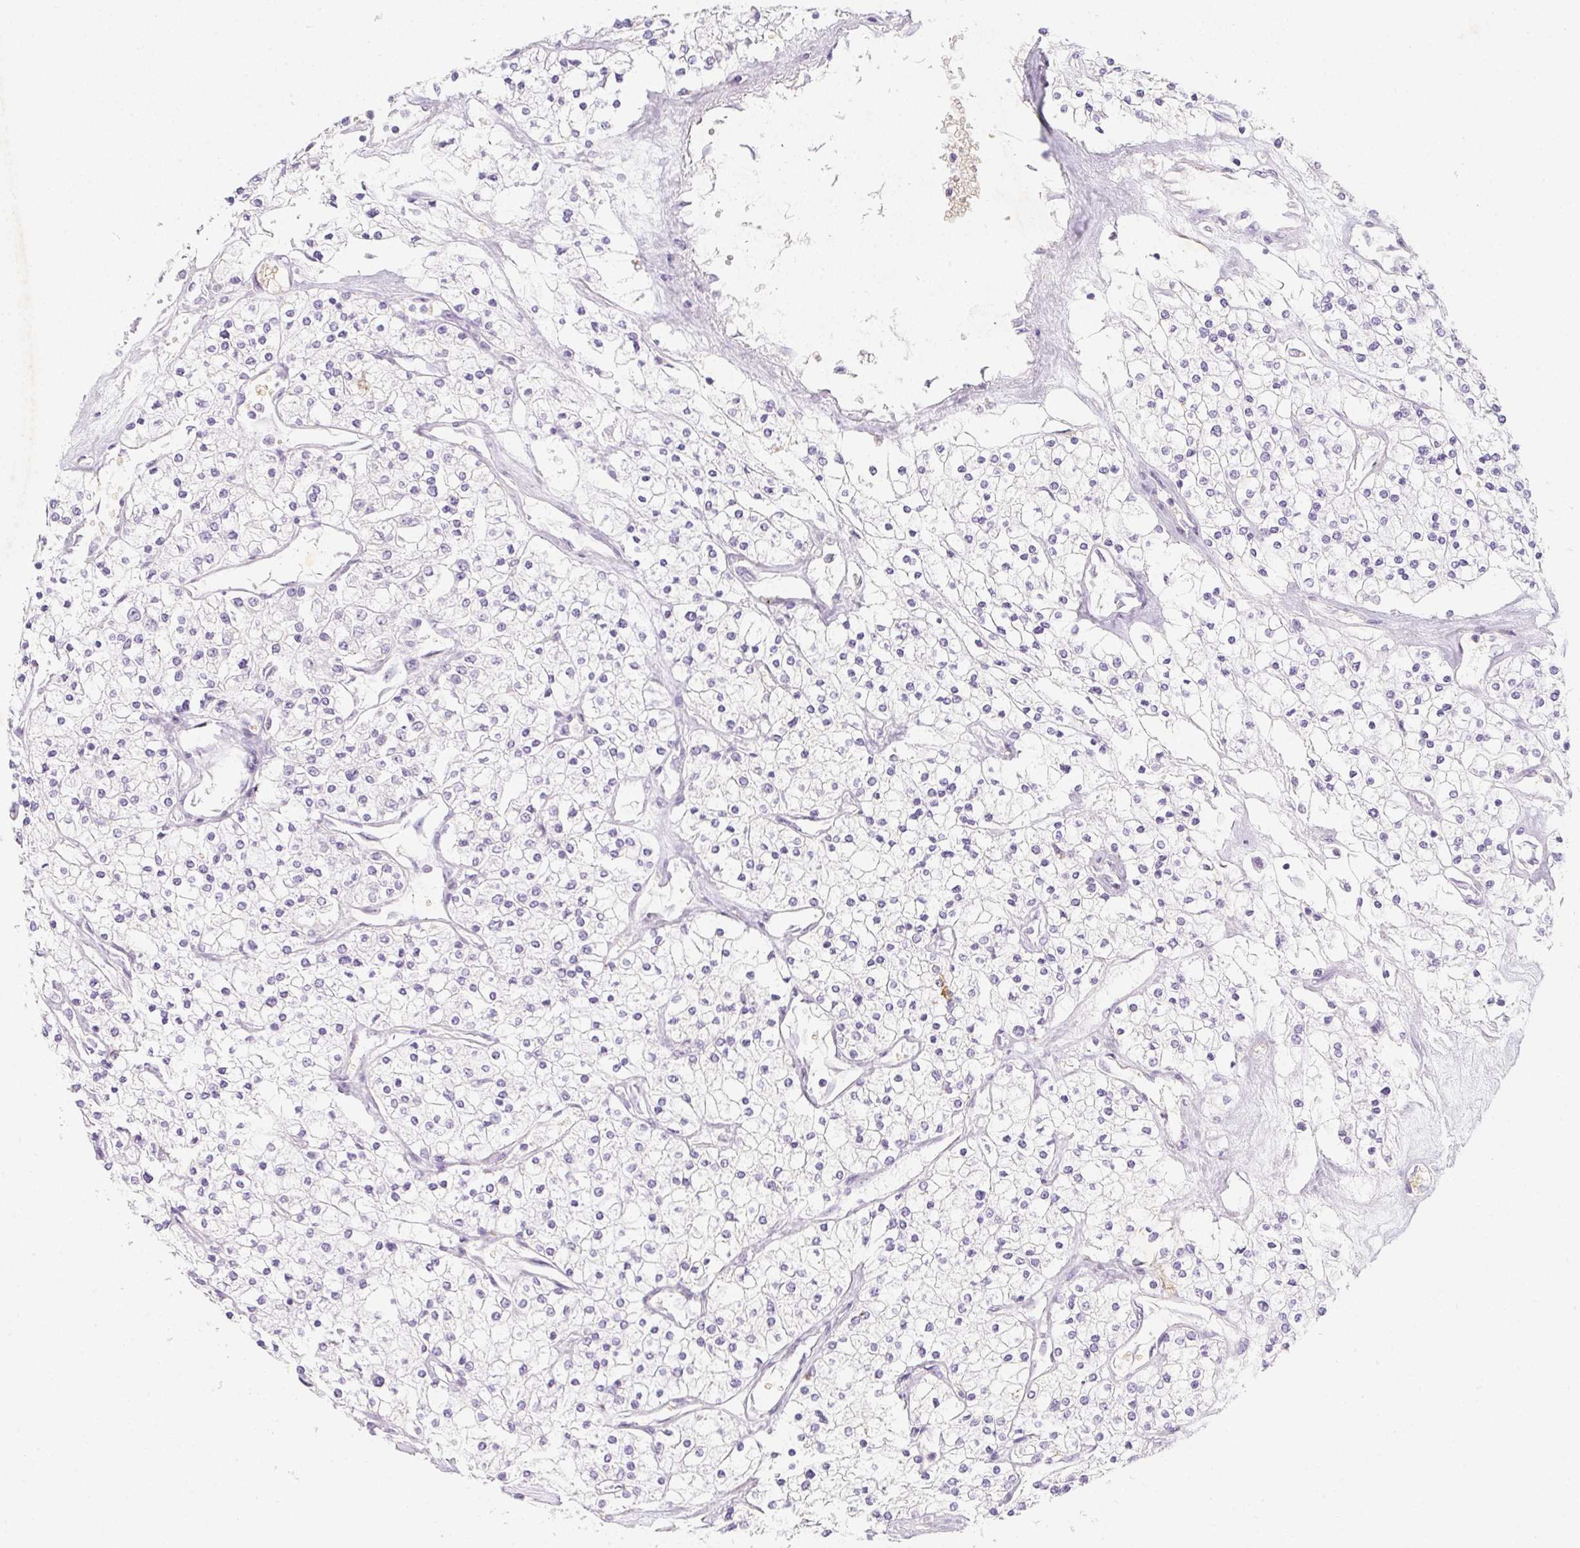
{"staining": {"intensity": "negative", "quantity": "none", "location": "none"}, "tissue": "renal cancer", "cell_type": "Tumor cells", "image_type": "cancer", "snomed": [{"axis": "morphology", "description": "Adenocarcinoma, NOS"}, {"axis": "topography", "description": "Kidney"}], "caption": "High power microscopy histopathology image of an immunohistochemistry (IHC) histopathology image of adenocarcinoma (renal), revealing no significant expression in tumor cells.", "gene": "DCD", "patient": {"sex": "male", "age": 80}}